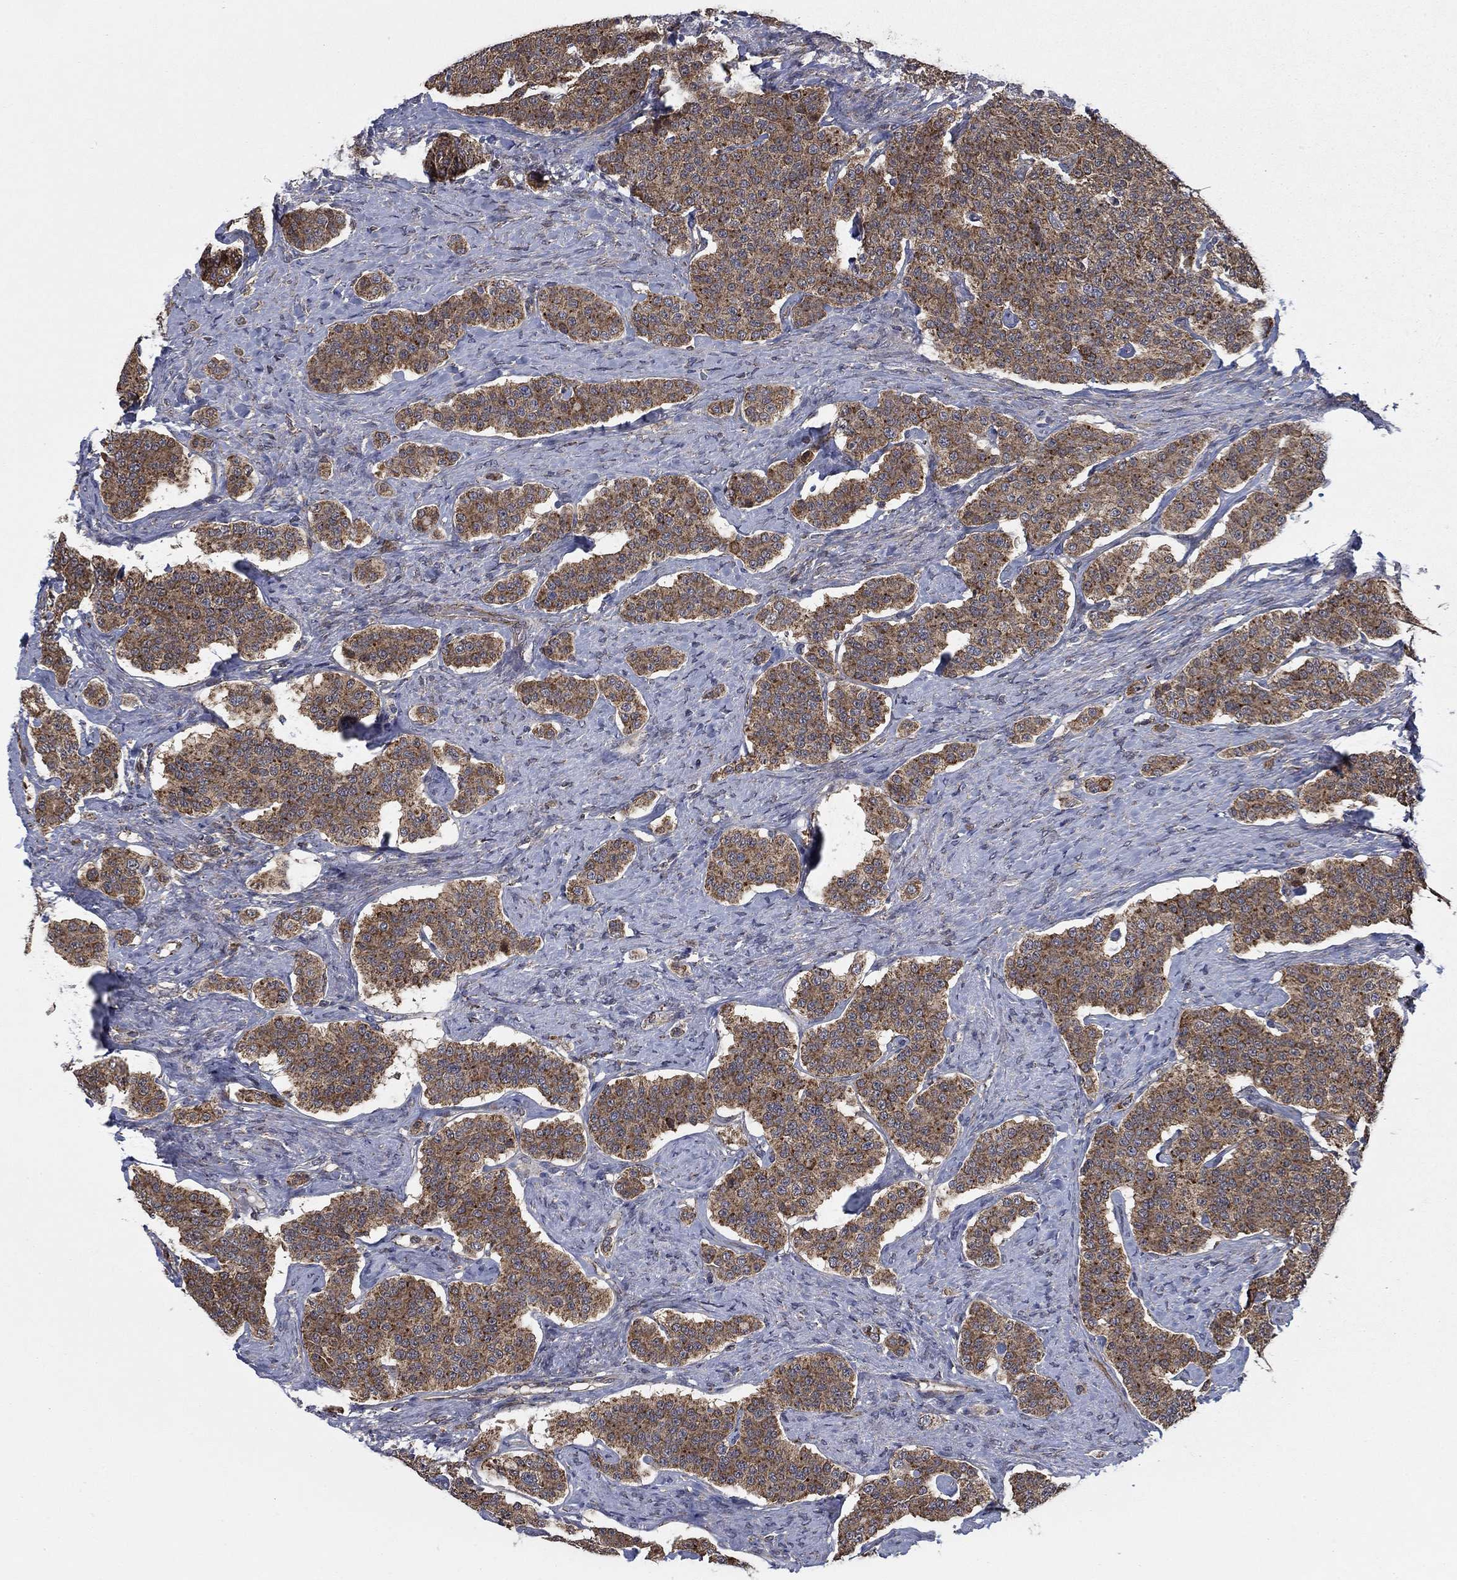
{"staining": {"intensity": "moderate", "quantity": ">75%", "location": "cytoplasmic/membranous"}, "tissue": "carcinoid", "cell_type": "Tumor cells", "image_type": "cancer", "snomed": [{"axis": "morphology", "description": "Carcinoid, malignant, NOS"}, {"axis": "topography", "description": "Small intestine"}], "caption": "A histopathology image showing moderate cytoplasmic/membranous expression in approximately >75% of tumor cells in carcinoid, as visualized by brown immunohistochemical staining.", "gene": "NME7", "patient": {"sex": "female", "age": 58}}